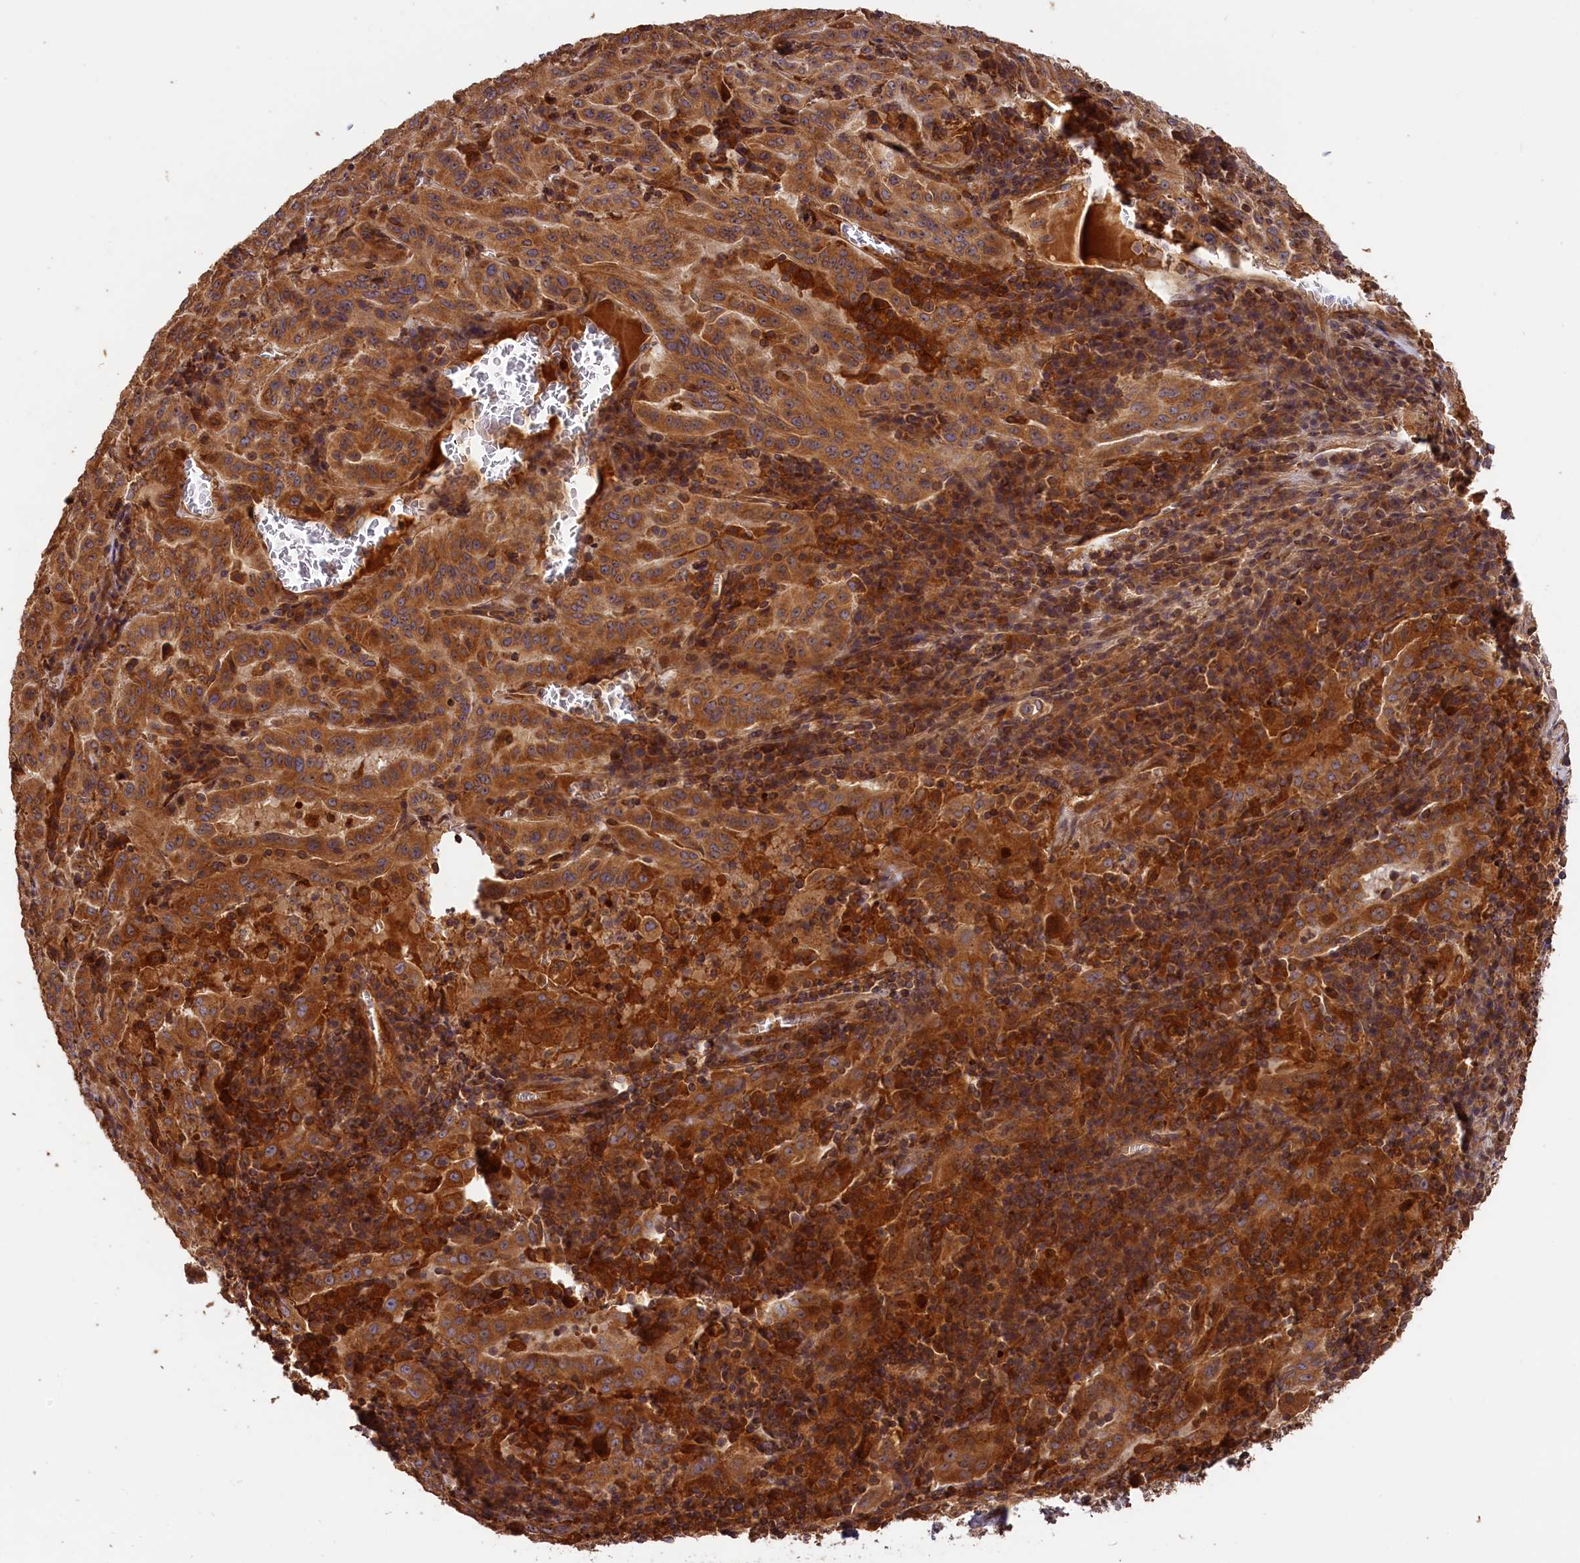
{"staining": {"intensity": "moderate", "quantity": ">75%", "location": "cytoplasmic/membranous"}, "tissue": "pancreatic cancer", "cell_type": "Tumor cells", "image_type": "cancer", "snomed": [{"axis": "morphology", "description": "Adenocarcinoma, NOS"}, {"axis": "topography", "description": "Pancreas"}], "caption": "IHC staining of pancreatic cancer, which exhibits medium levels of moderate cytoplasmic/membranous positivity in approximately >75% of tumor cells indicating moderate cytoplasmic/membranous protein staining. The staining was performed using DAB (3,3'-diaminobenzidine) (brown) for protein detection and nuclei were counterstained in hematoxylin (blue).", "gene": "HMOX2", "patient": {"sex": "male", "age": 63}}